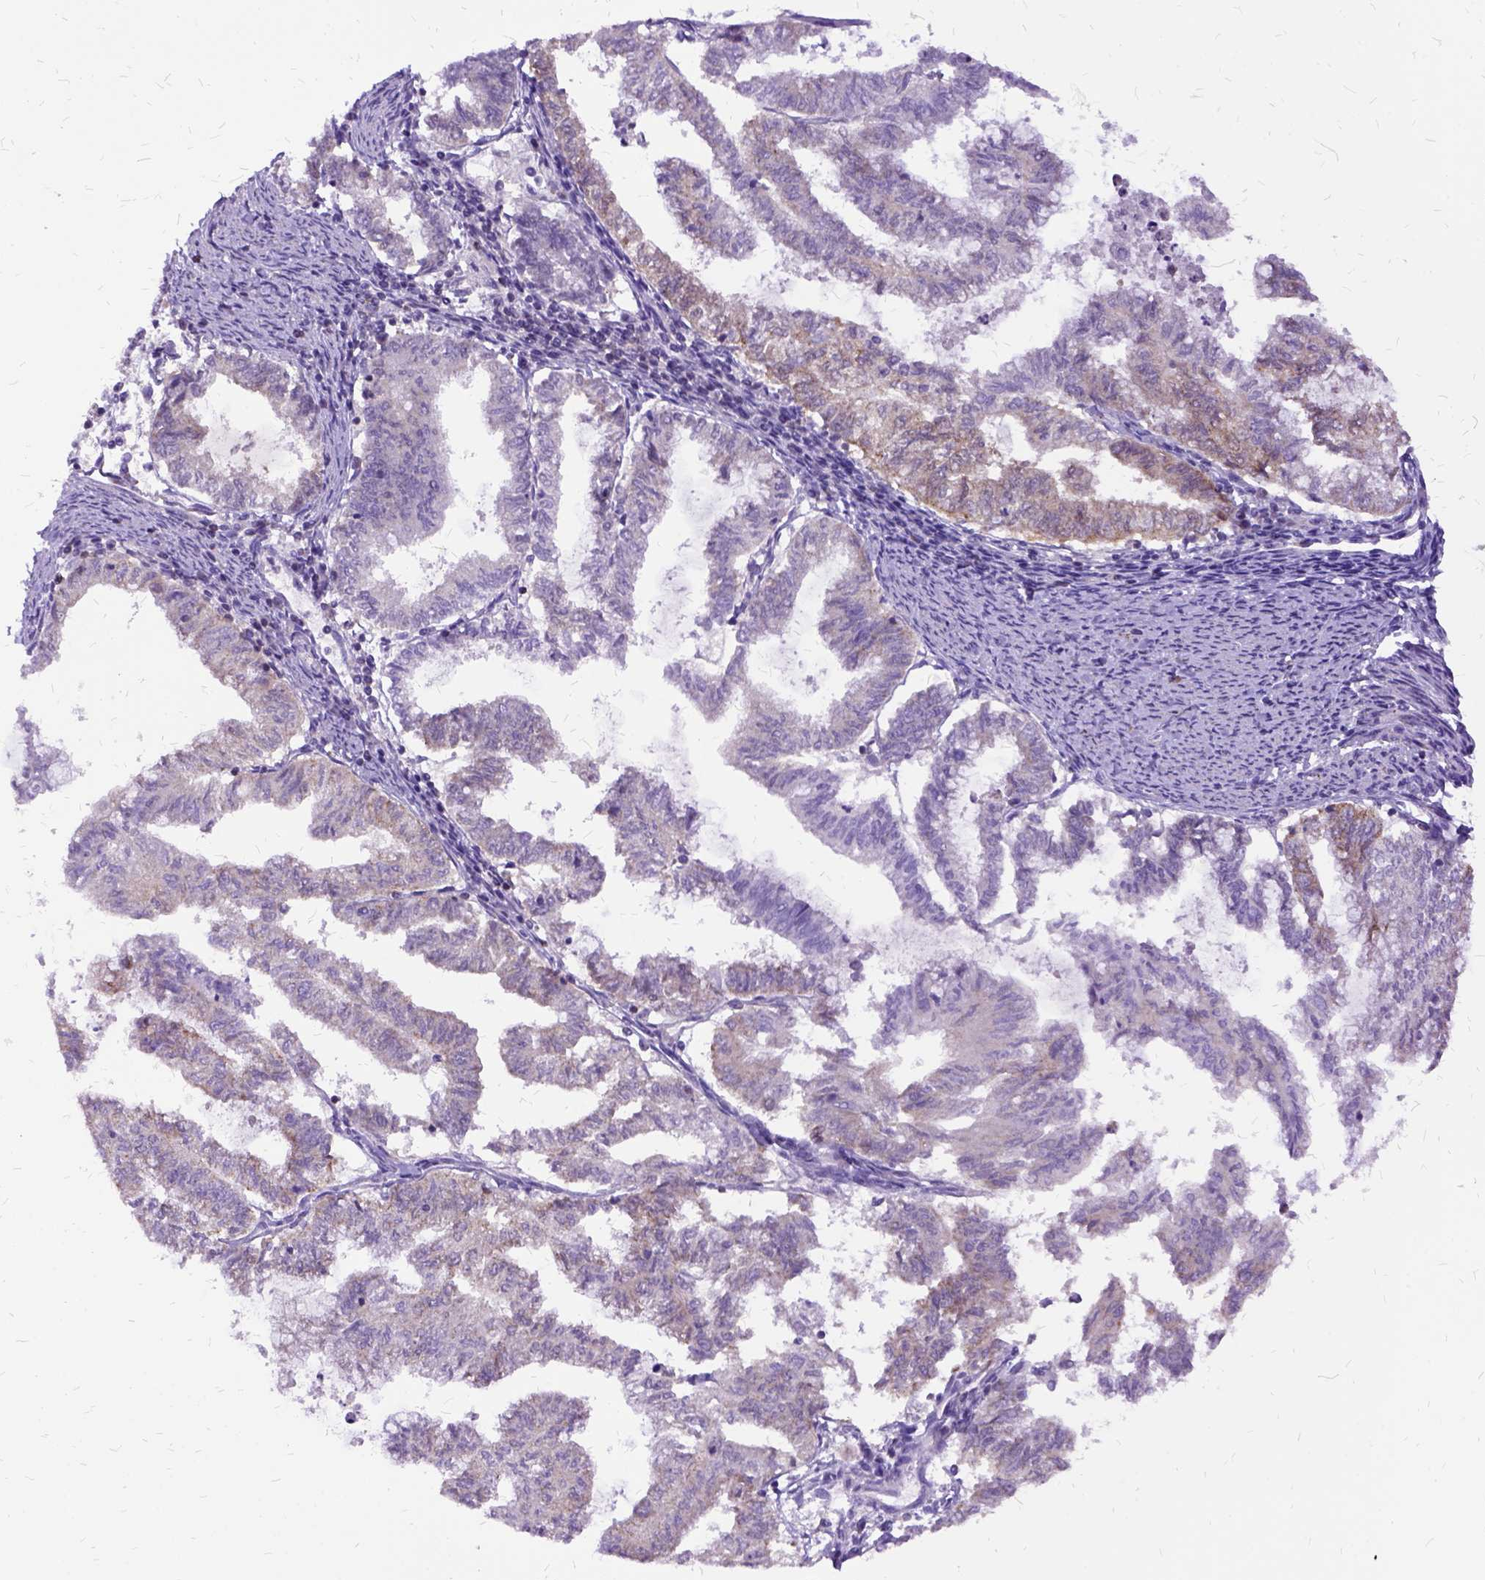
{"staining": {"intensity": "weak", "quantity": "<25%", "location": "cytoplasmic/membranous"}, "tissue": "endometrial cancer", "cell_type": "Tumor cells", "image_type": "cancer", "snomed": [{"axis": "morphology", "description": "Adenocarcinoma, NOS"}, {"axis": "topography", "description": "Endometrium"}], "caption": "Tumor cells are negative for brown protein staining in endometrial cancer (adenocarcinoma).", "gene": "OXCT1", "patient": {"sex": "female", "age": 79}}